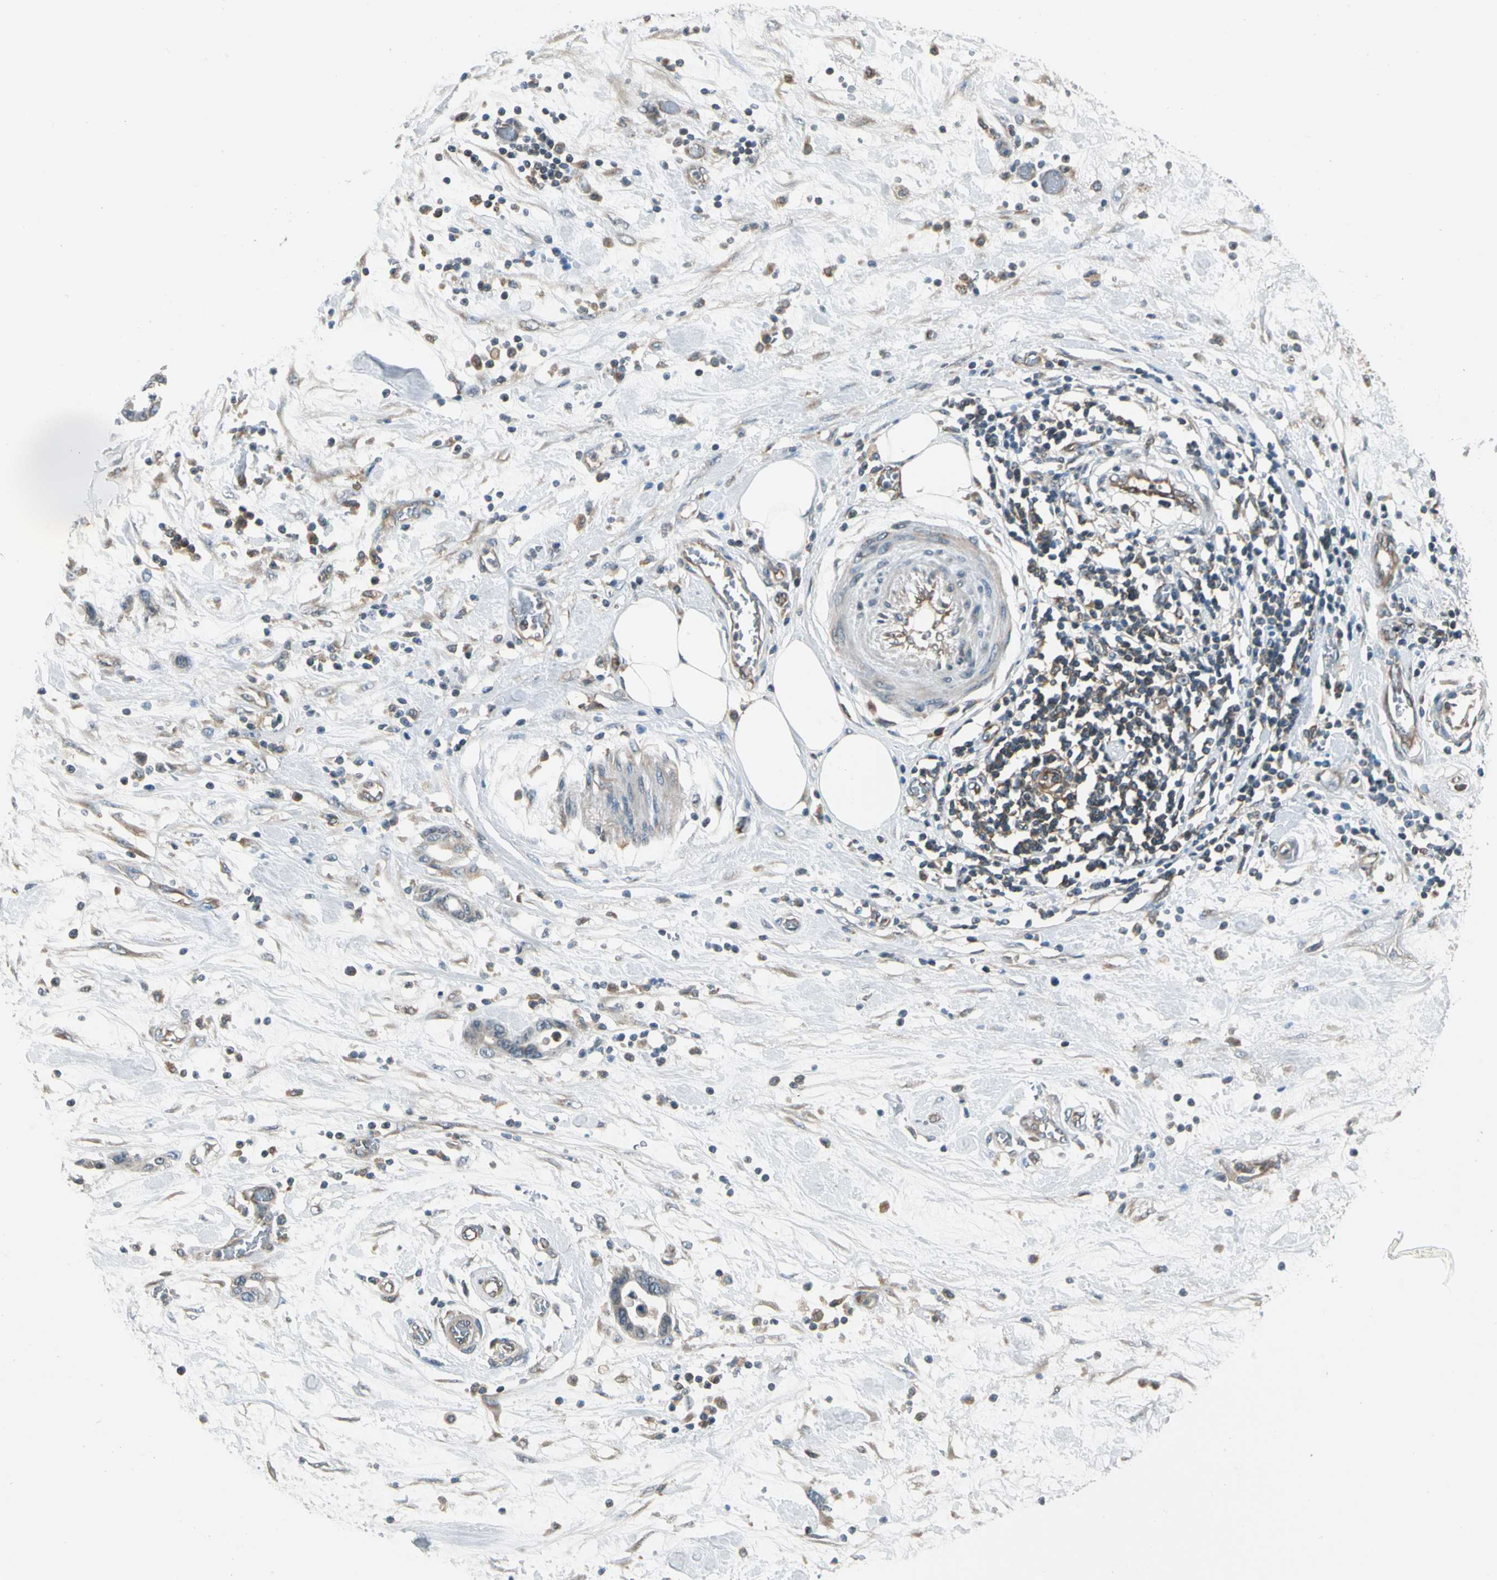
{"staining": {"intensity": "weak", "quantity": ">75%", "location": "cytoplasmic/membranous"}, "tissue": "pancreatic cancer", "cell_type": "Tumor cells", "image_type": "cancer", "snomed": [{"axis": "morphology", "description": "Adenocarcinoma, NOS"}, {"axis": "topography", "description": "Pancreas"}], "caption": "Immunohistochemical staining of human pancreatic cancer displays low levels of weak cytoplasmic/membranous protein expression in approximately >75% of tumor cells. (DAB = brown stain, brightfield microscopy at high magnification).", "gene": "TRIO", "patient": {"sex": "female", "age": 57}}